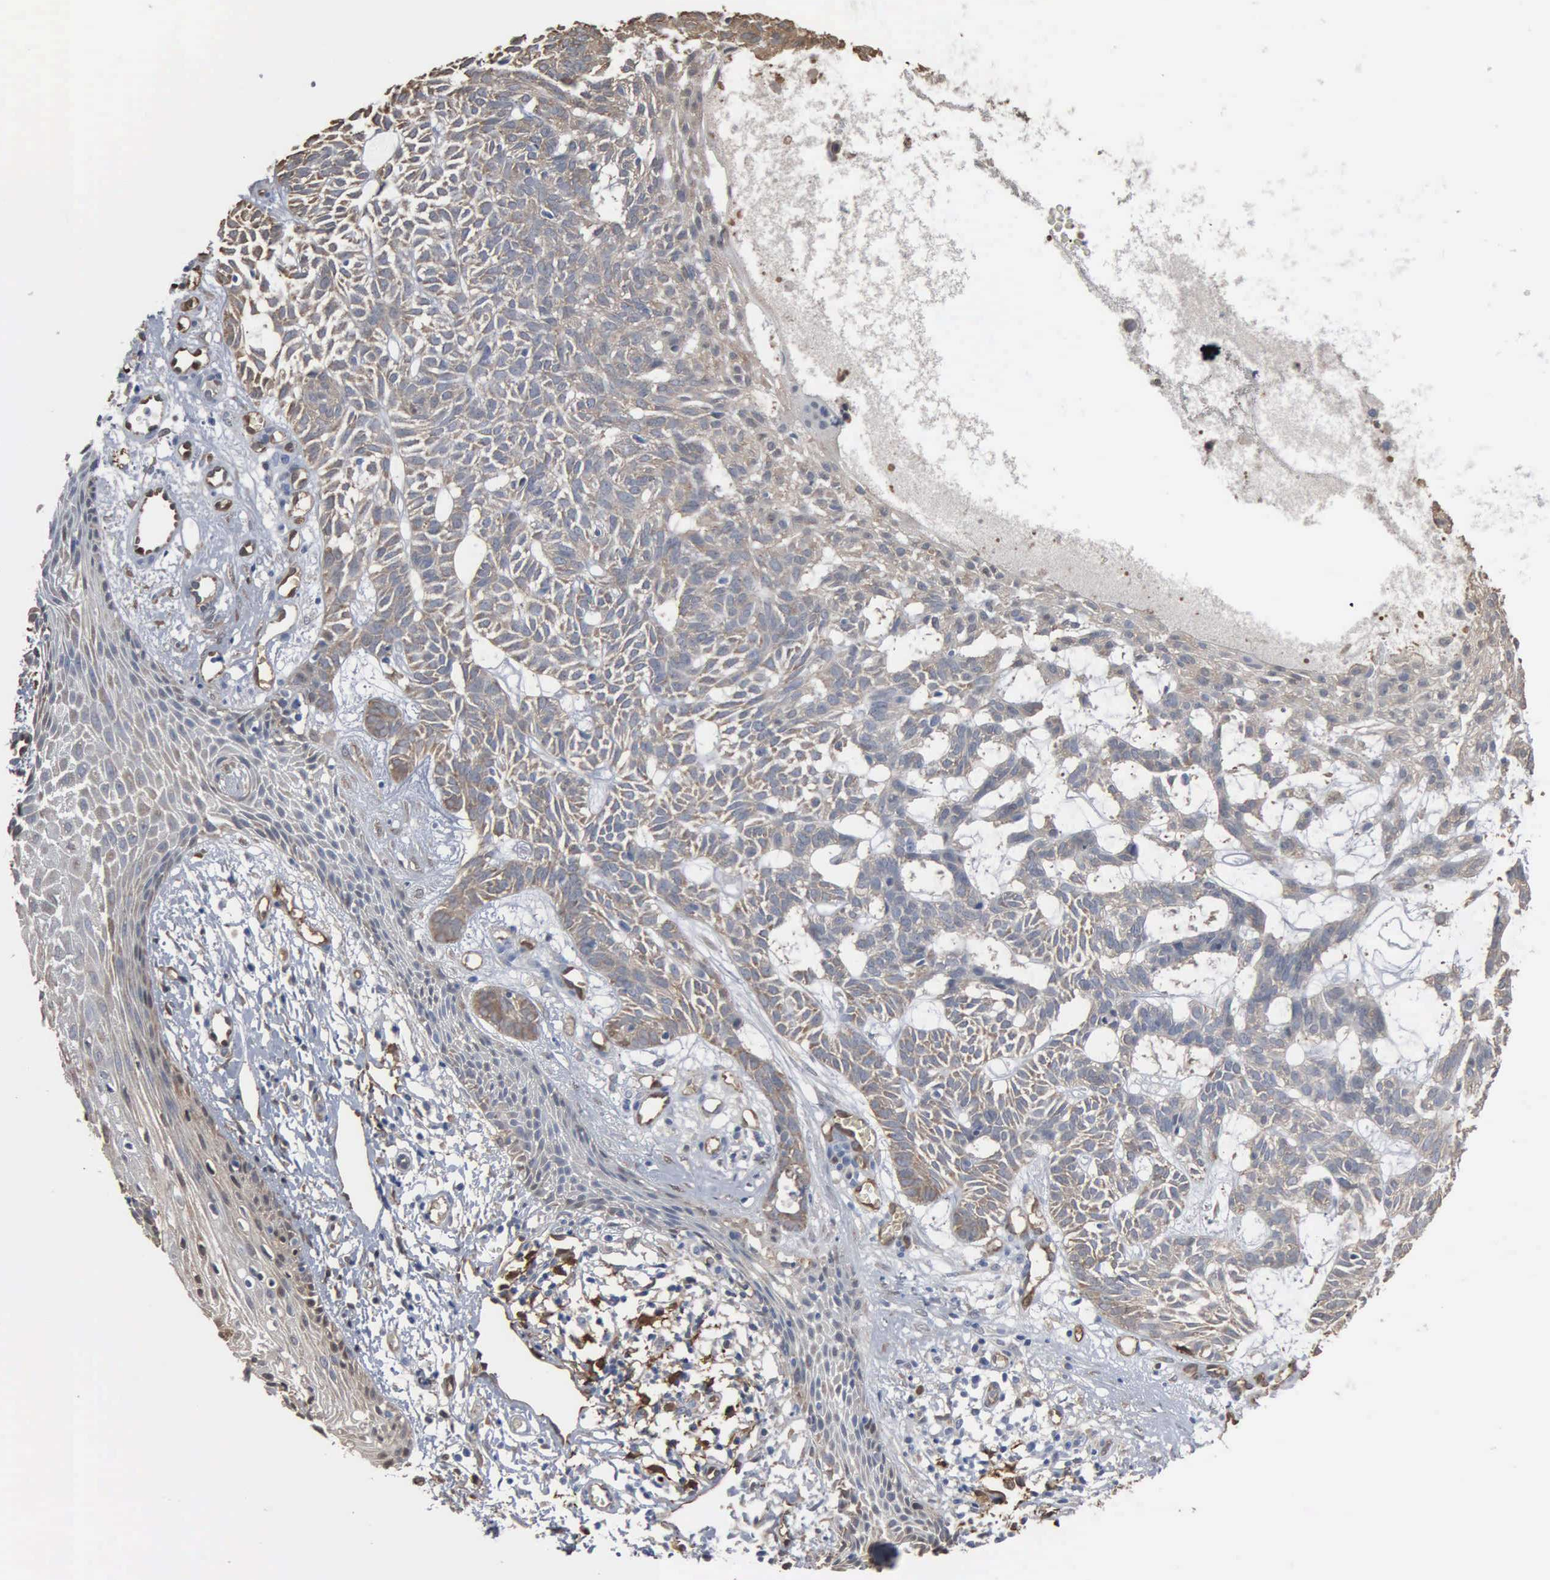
{"staining": {"intensity": "weak", "quantity": "25%-75%", "location": "cytoplasmic/membranous"}, "tissue": "skin cancer", "cell_type": "Tumor cells", "image_type": "cancer", "snomed": [{"axis": "morphology", "description": "Basal cell carcinoma"}, {"axis": "topography", "description": "Skin"}], "caption": "Human basal cell carcinoma (skin) stained with a brown dye displays weak cytoplasmic/membranous positive staining in approximately 25%-75% of tumor cells.", "gene": "FSCN1", "patient": {"sex": "male", "age": 75}}